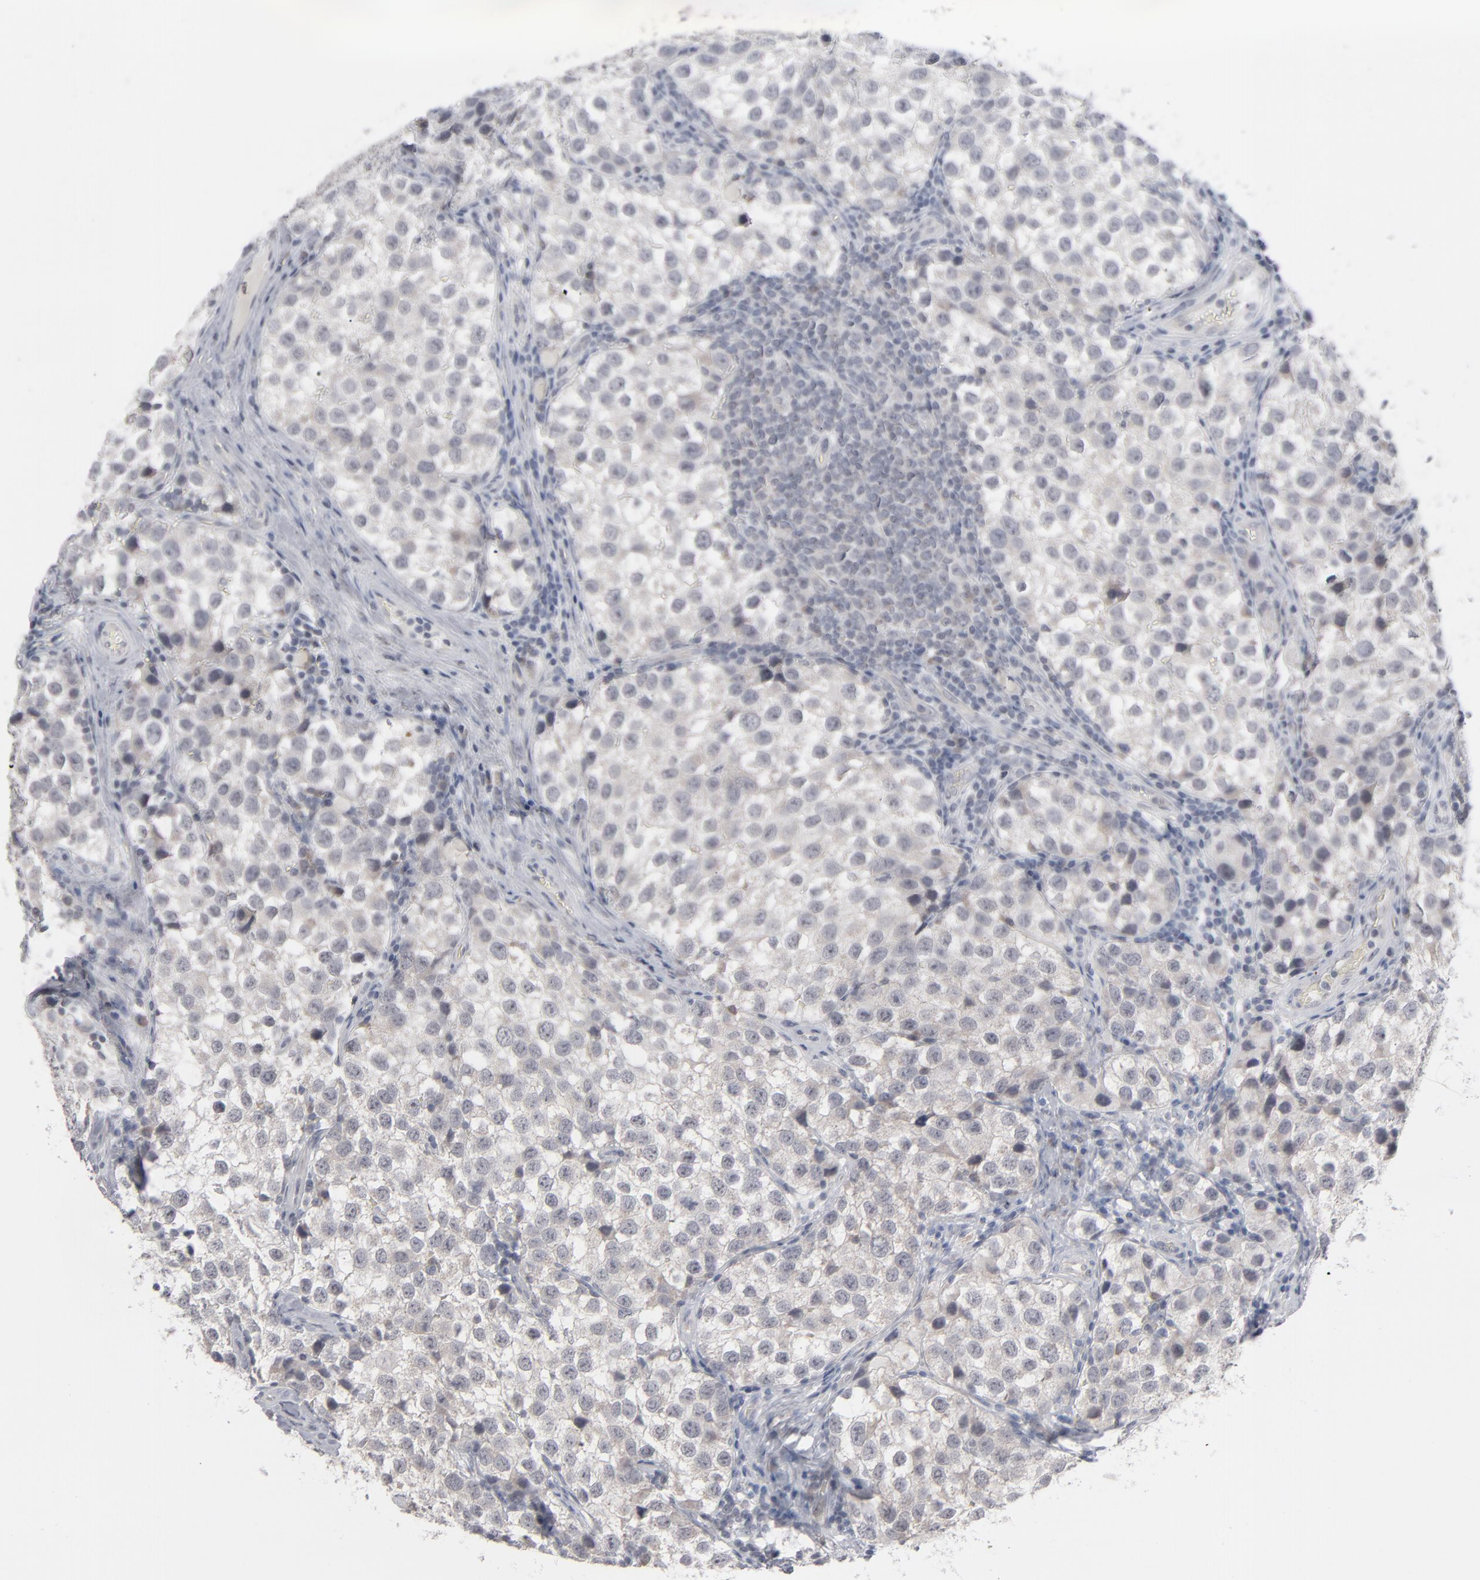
{"staining": {"intensity": "negative", "quantity": "none", "location": "none"}, "tissue": "testis cancer", "cell_type": "Tumor cells", "image_type": "cancer", "snomed": [{"axis": "morphology", "description": "Seminoma, NOS"}, {"axis": "topography", "description": "Testis"}], "caption": "Seminoma (testis) stained for a protein using IHC reveals no positivity tumor cells.", "gene": "POF1B", "patient": {"sex": "male", "age": 39}}